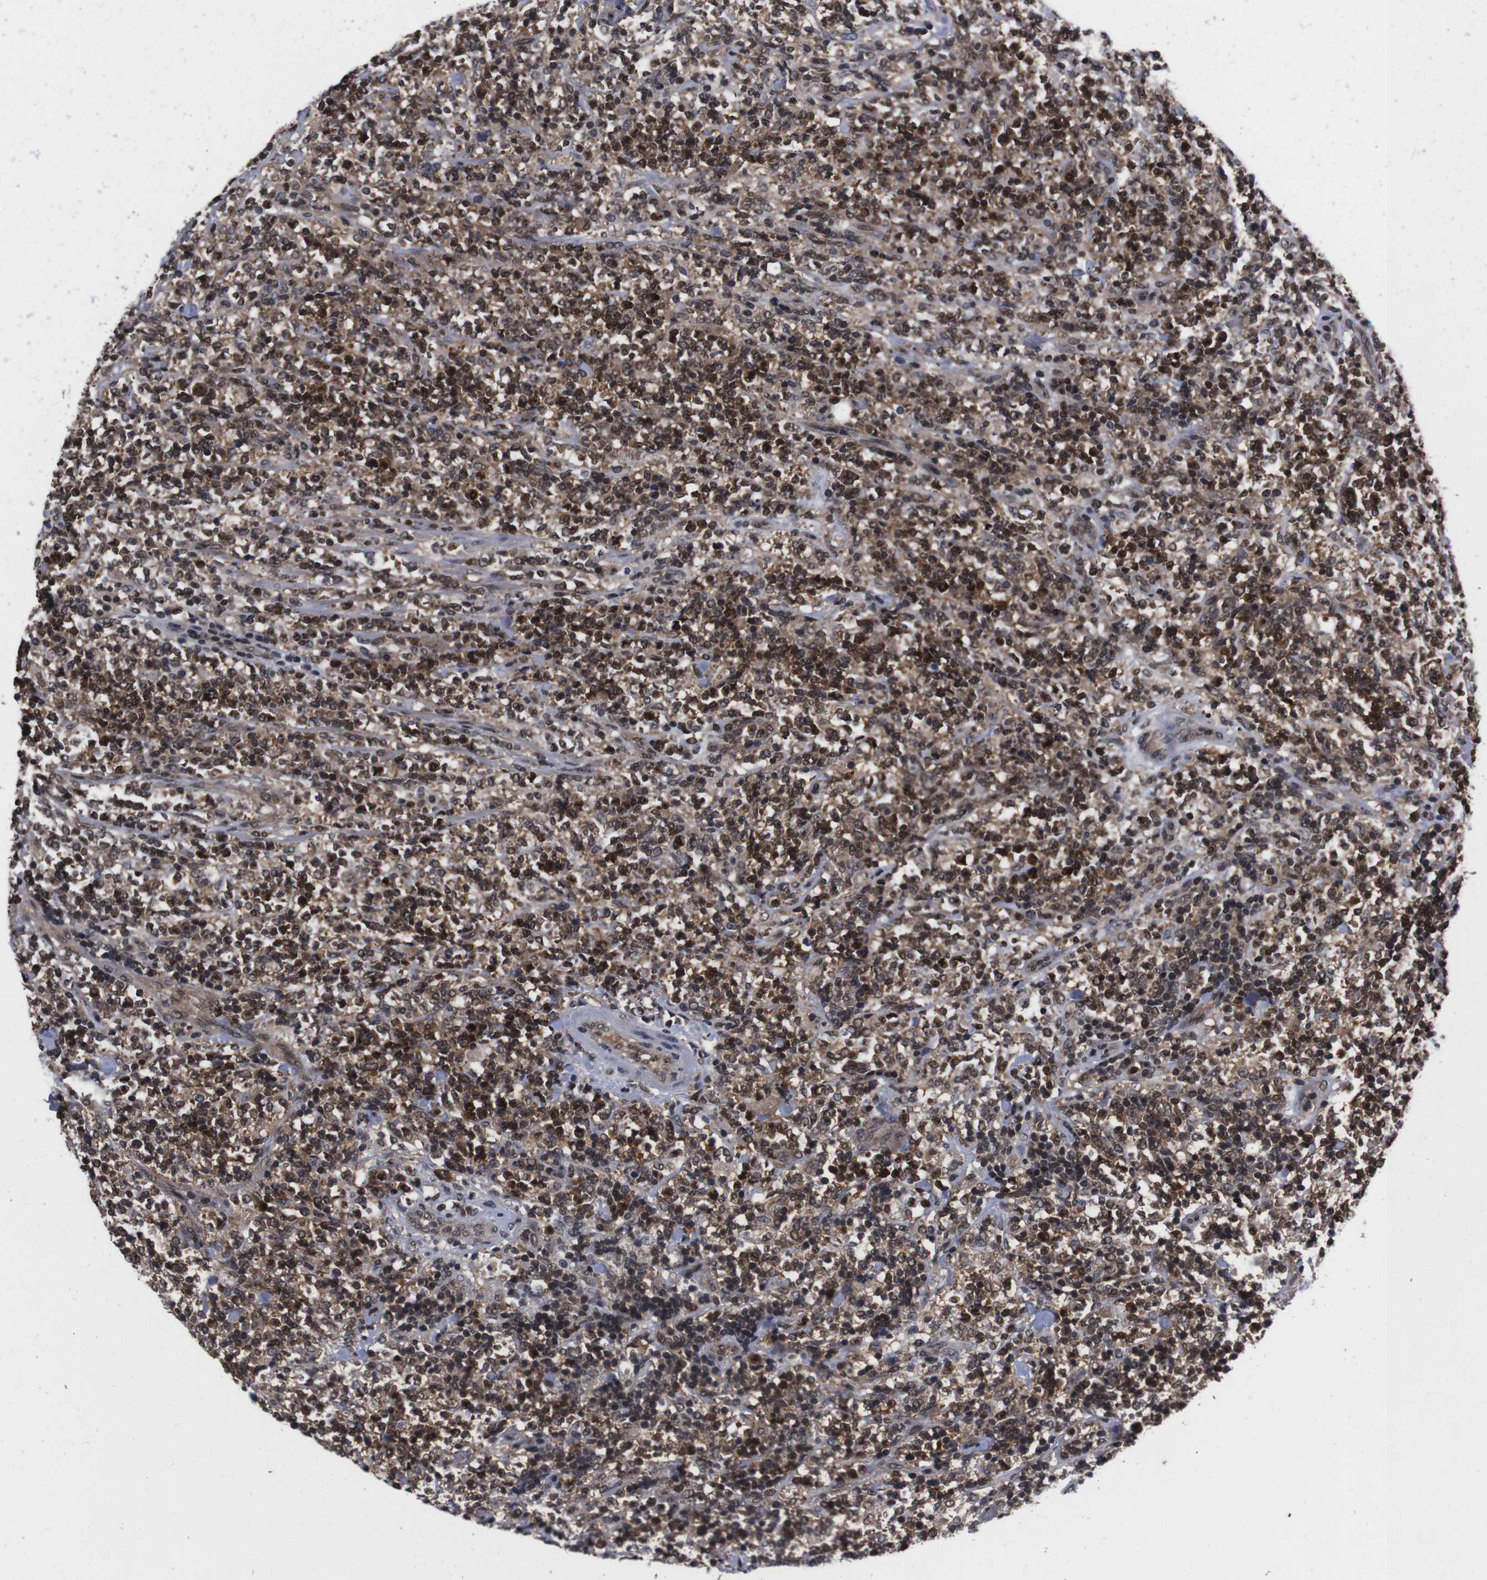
{"staining": {"intensity": "strong", "quantity": ">75%", "location": "cytoplasmic/membranous,nuclear"}, "tissue": "lymphoma", "cell_type": "Tumor cells", "image_type": "cancer", "snomed": [{"axis": "morphology", "description": "Malignant lymphoma, non-Hodgkin's type, High grade"}, {"axis": "topography", "description": "Soft tissue"}], "caption": "Strong cytoplasmic/membranous and nuclear positivity is appreciated in about >75% of tumor cells in lymphoma. (Stains: DAB (3,3'-diaminobenzidine) in brown, nuclei in blue, Microscopy: brightfield microscopy at high magnification).", "gene": "UBQLN2", "patient": {"sex": "male", "age": 18}}